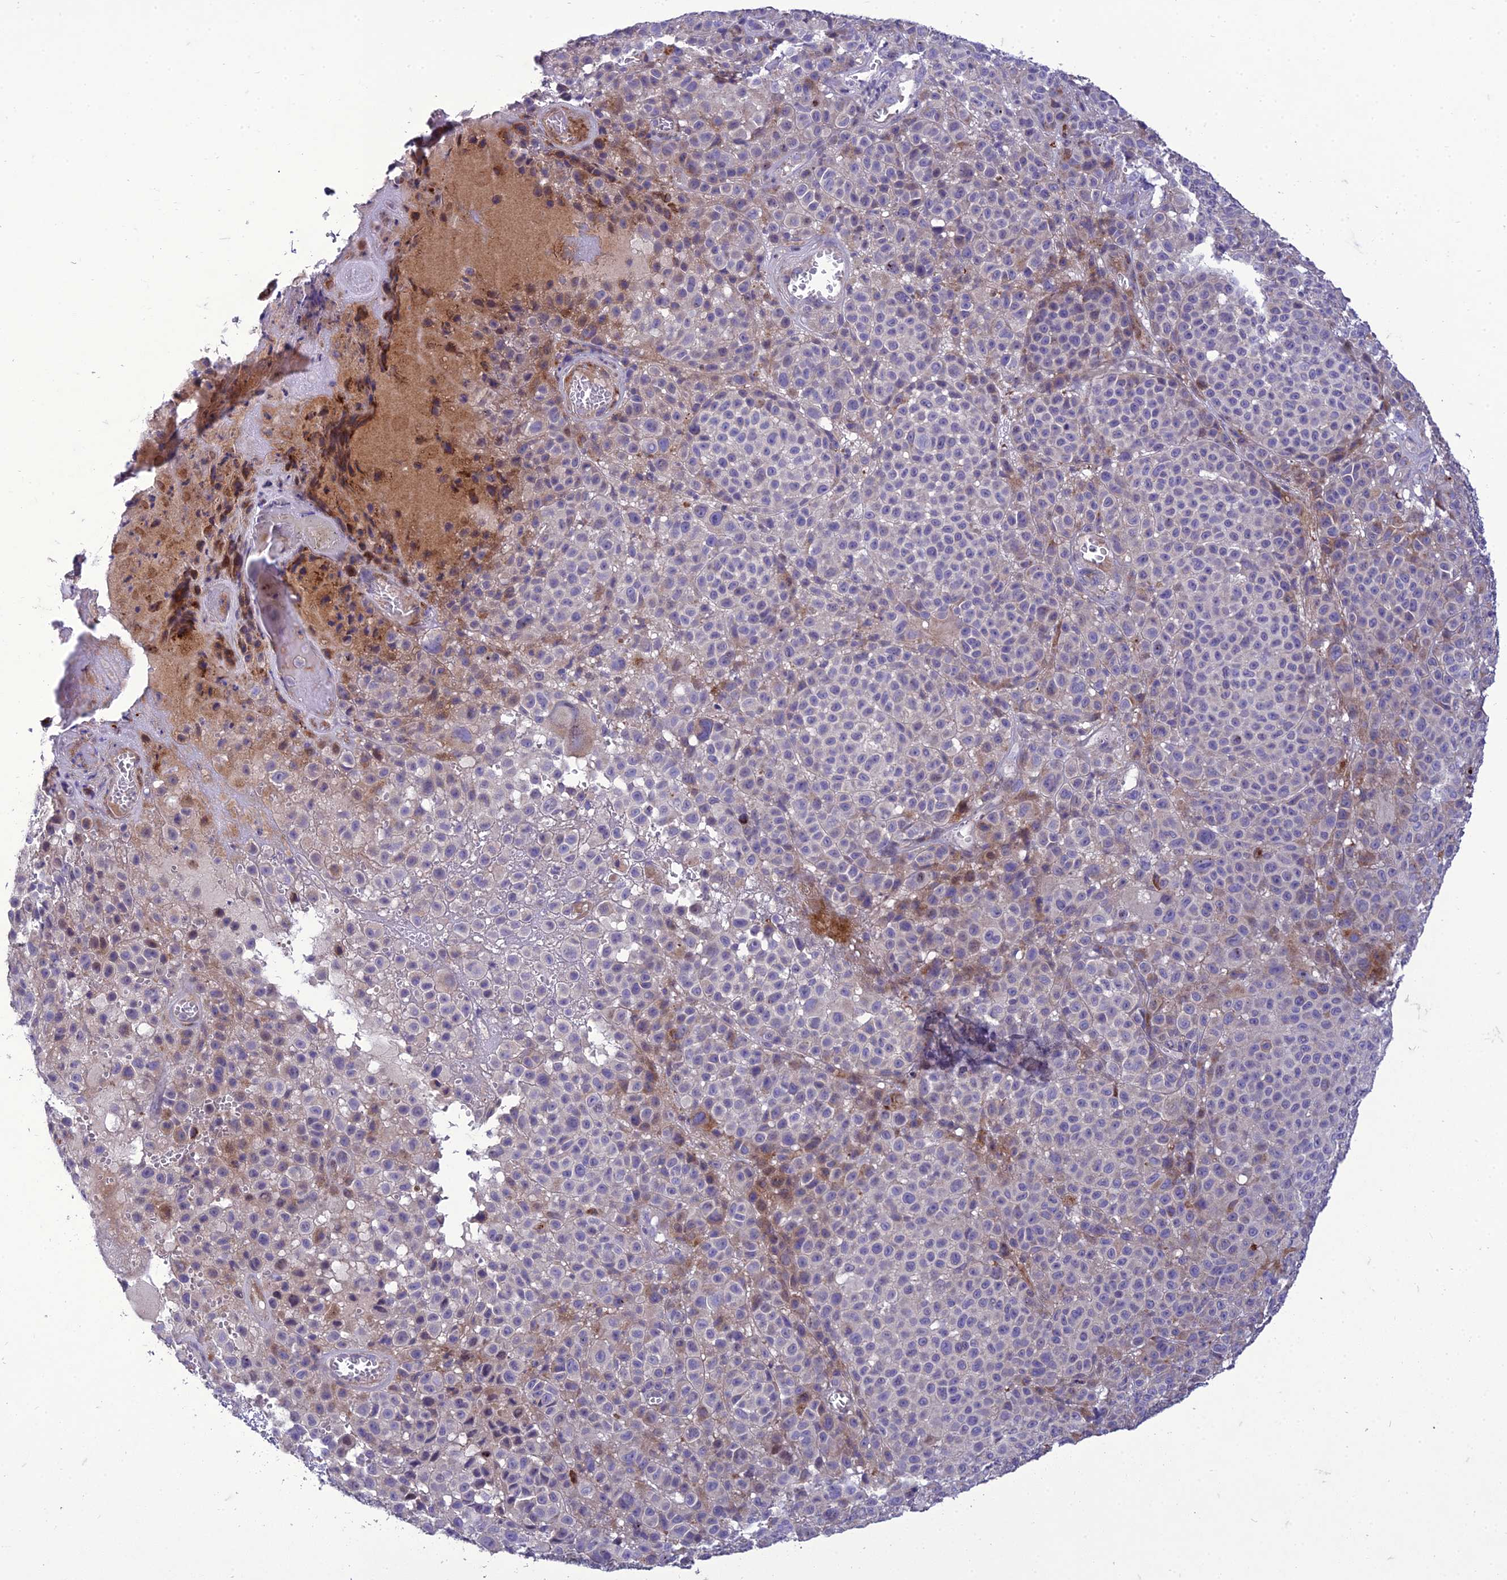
{"staining": {"intensity": "negative", "quantity": "none", "location": "none"}, "tissue": "melanoma", "cell_type": "Tumor cells", "image_type": "cancer", "snomed": [{"axis": "morphology", "description": "Malignant melanoma, NOS"}, {"axis": "topography", "description": "Skin"}], "caption": "DAB immunohistochemical staining of melanoma demonstrates no significant expression in tumor cells.", "gene": "ADIPOR2", "patient": {"sex": "female", "age": 94}}